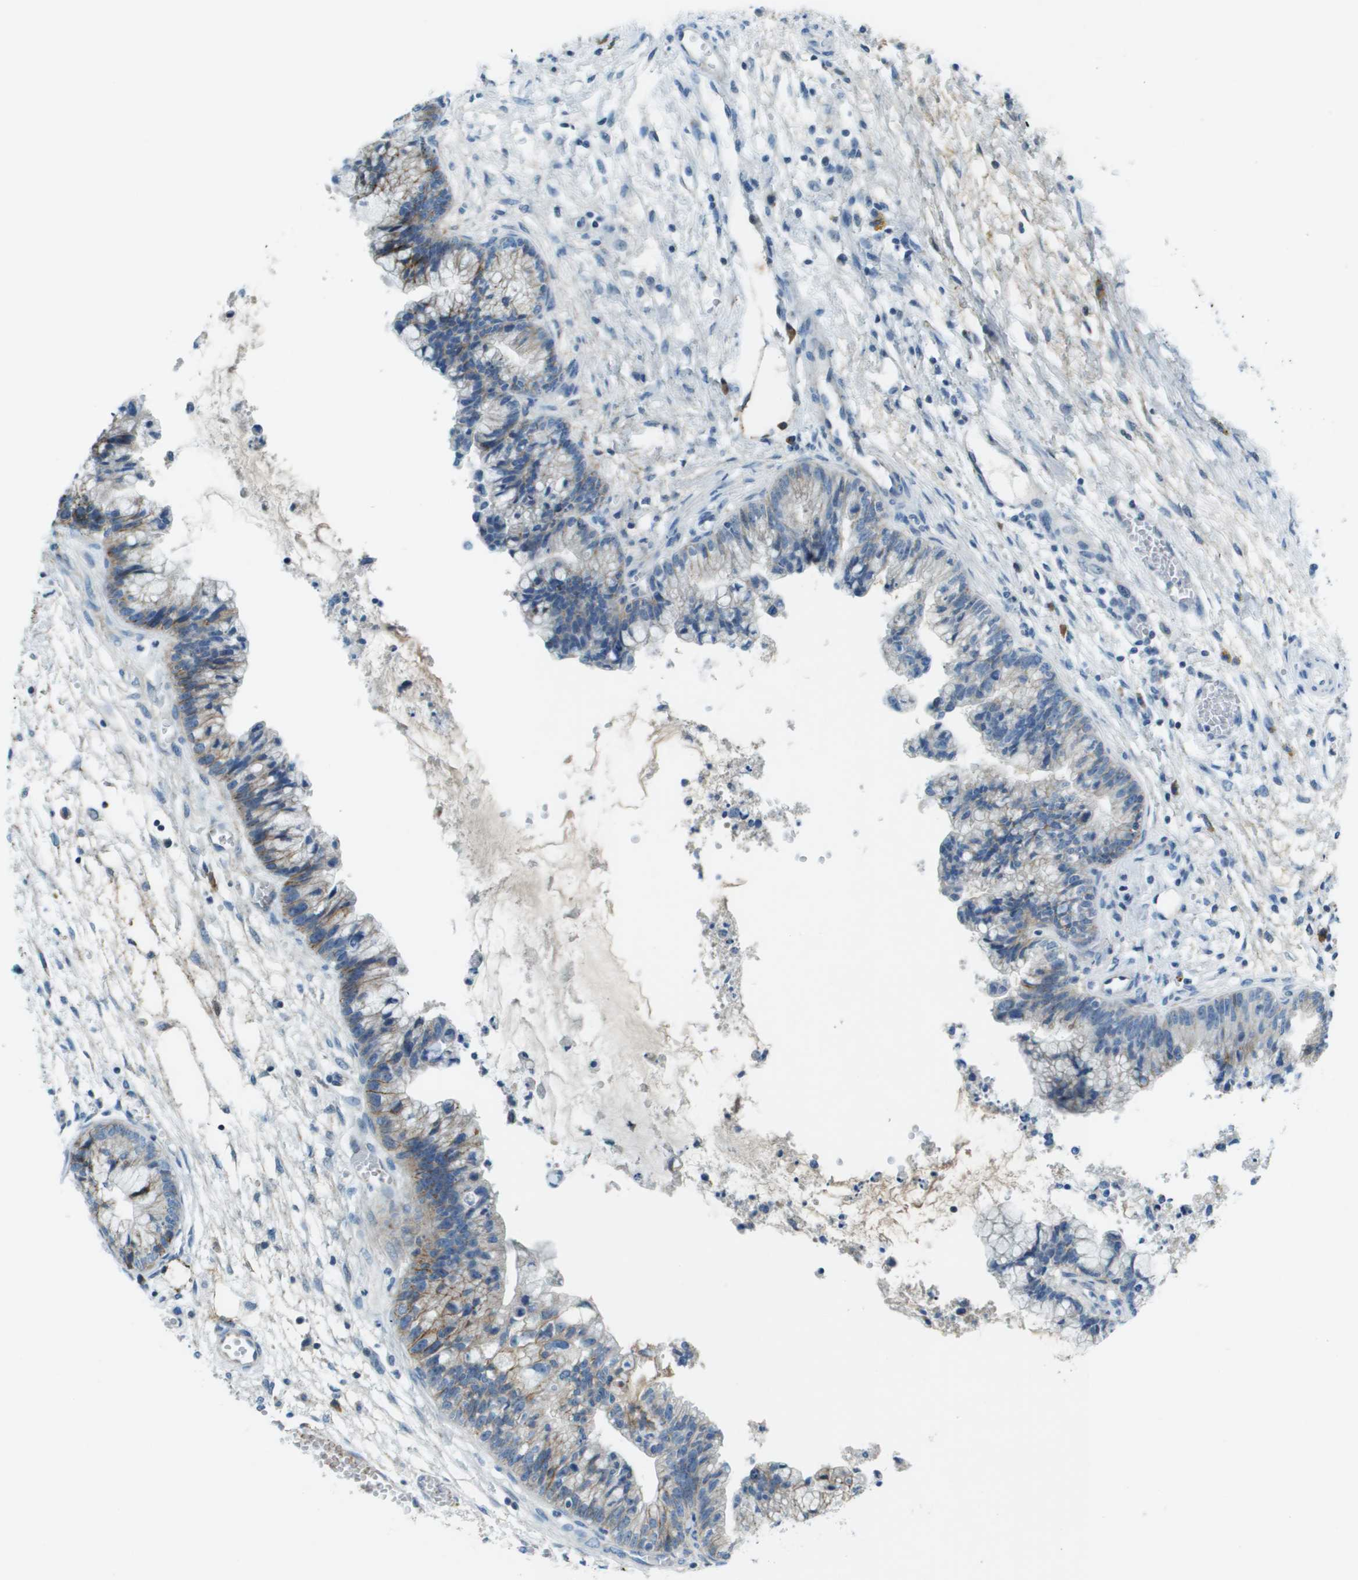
{"staining": {"intensity": "moderate", "quantity": "25%-75%", "location": "cytoplasmic/membranous"}, "tissue": "cervical cancer", "cell_type": "Tumor cells", "image_type": "cancer", "snomed": [{"axis": "morphology", "description": "Adenocarcinoma, NOS"}, {"axis": "topography", "description": "Cervix"}], "caption": "A brown stain shows moderate cytoplasmic/membranous positivity of a protein in cervical cancer tumor cells.", "gene": "SDC1", "patient": {"sex": "female", "age": 44}}